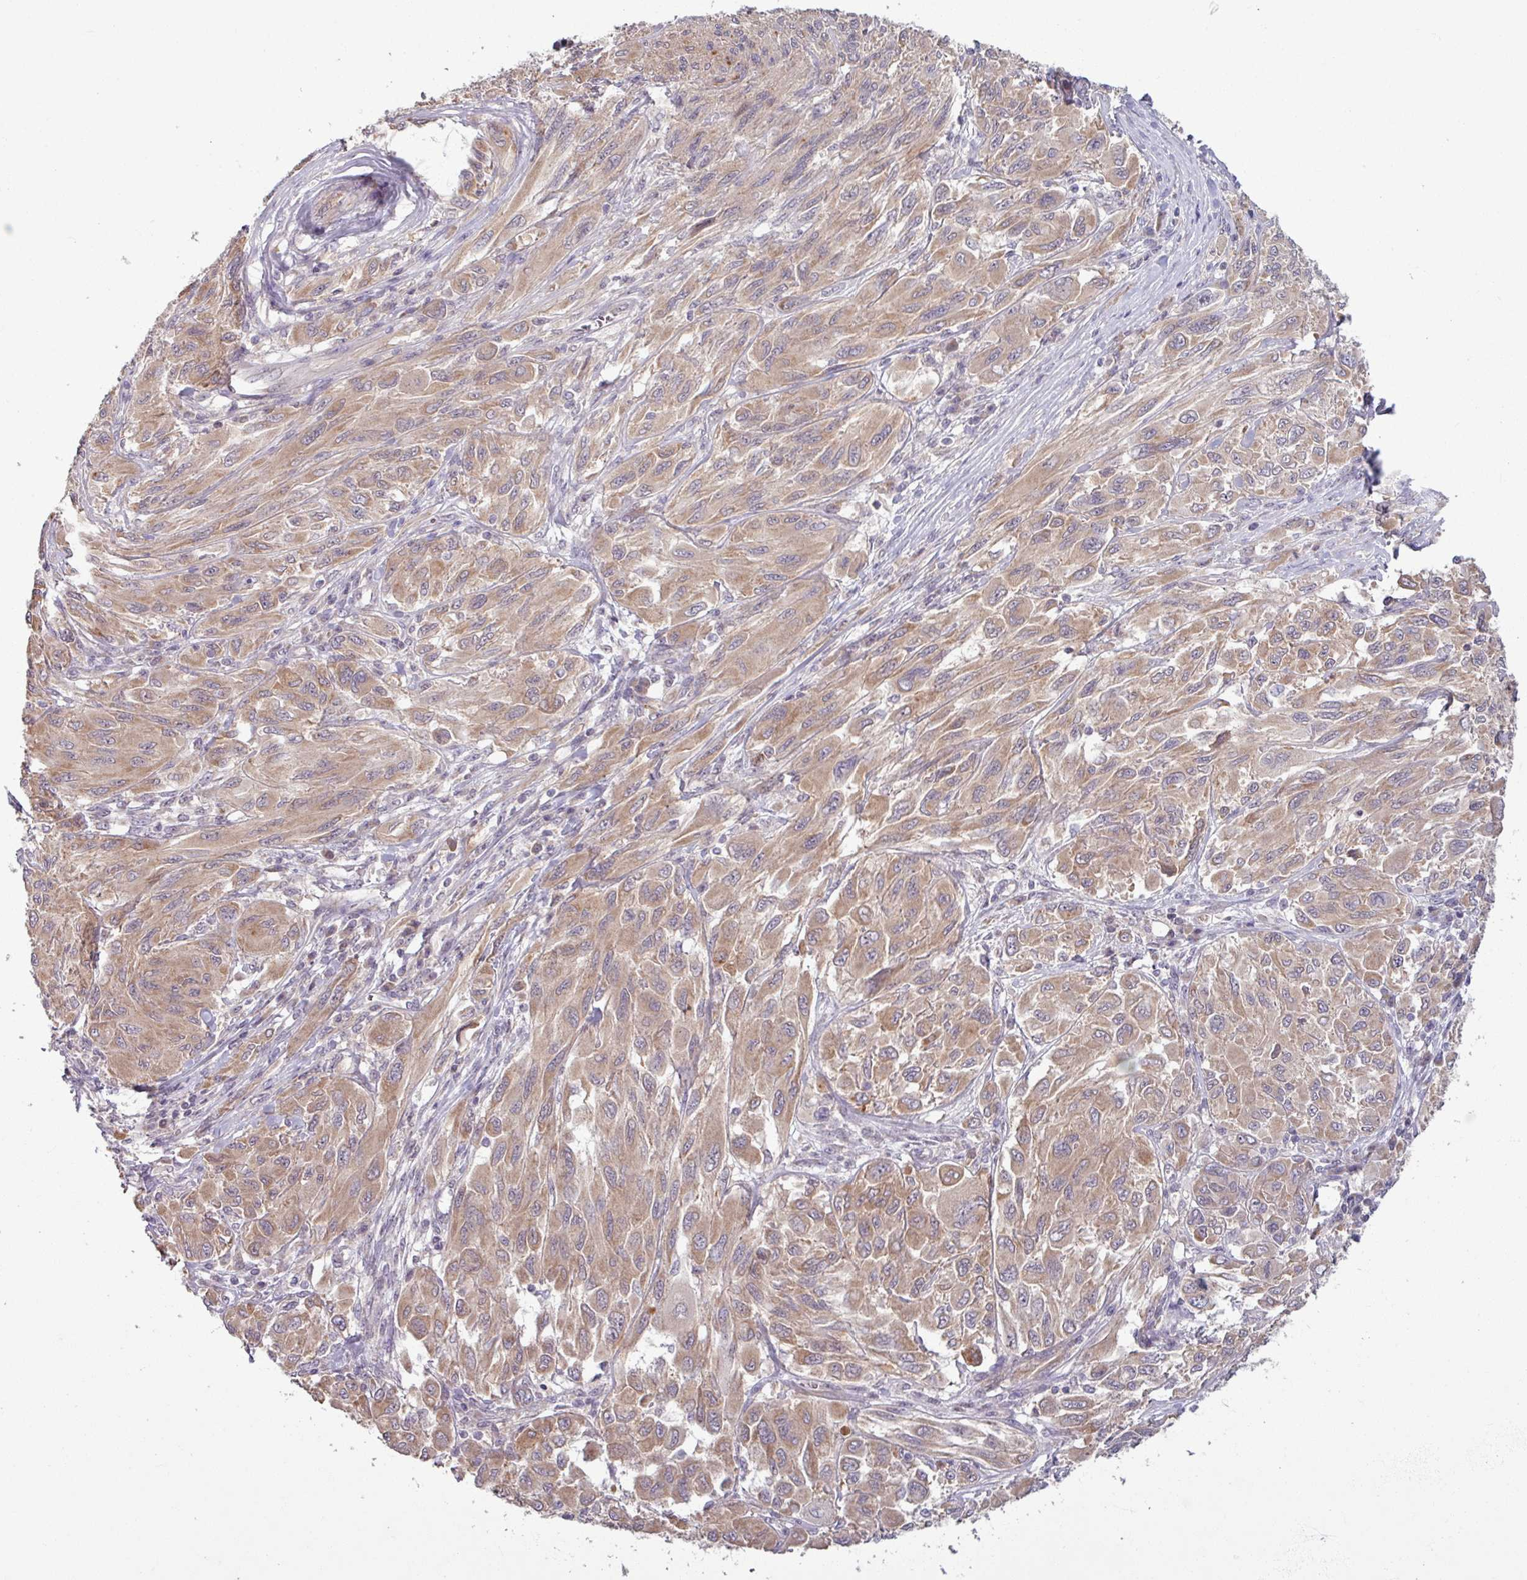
{"staining": {"intensity": "moderate", "quantity": ">75%", "location": "cytoplasmic/membranous"}, "tissue": "melanoma", "cell_type": "Tumor cells", "image_type": "cancer", "snomed": [{"axis": "morphology", "description": "Malignant melanoma, NOS"}, {"axis": "topography", "description": "Skin"}], "caption": "Immunohistochemical staining of malignant melanoma displays medium levels of moderate cytoplasmic/membranous positivity in about >75% of tumor cells. The staining is performed using DAB (3,3'-diaminobenzidine) brown chromogen to label protein expression. The nuclei are counter-stained blue using hematoxylin.", "gene": "OGFOD3", "patient": {"sex": "female", "age": 91}}